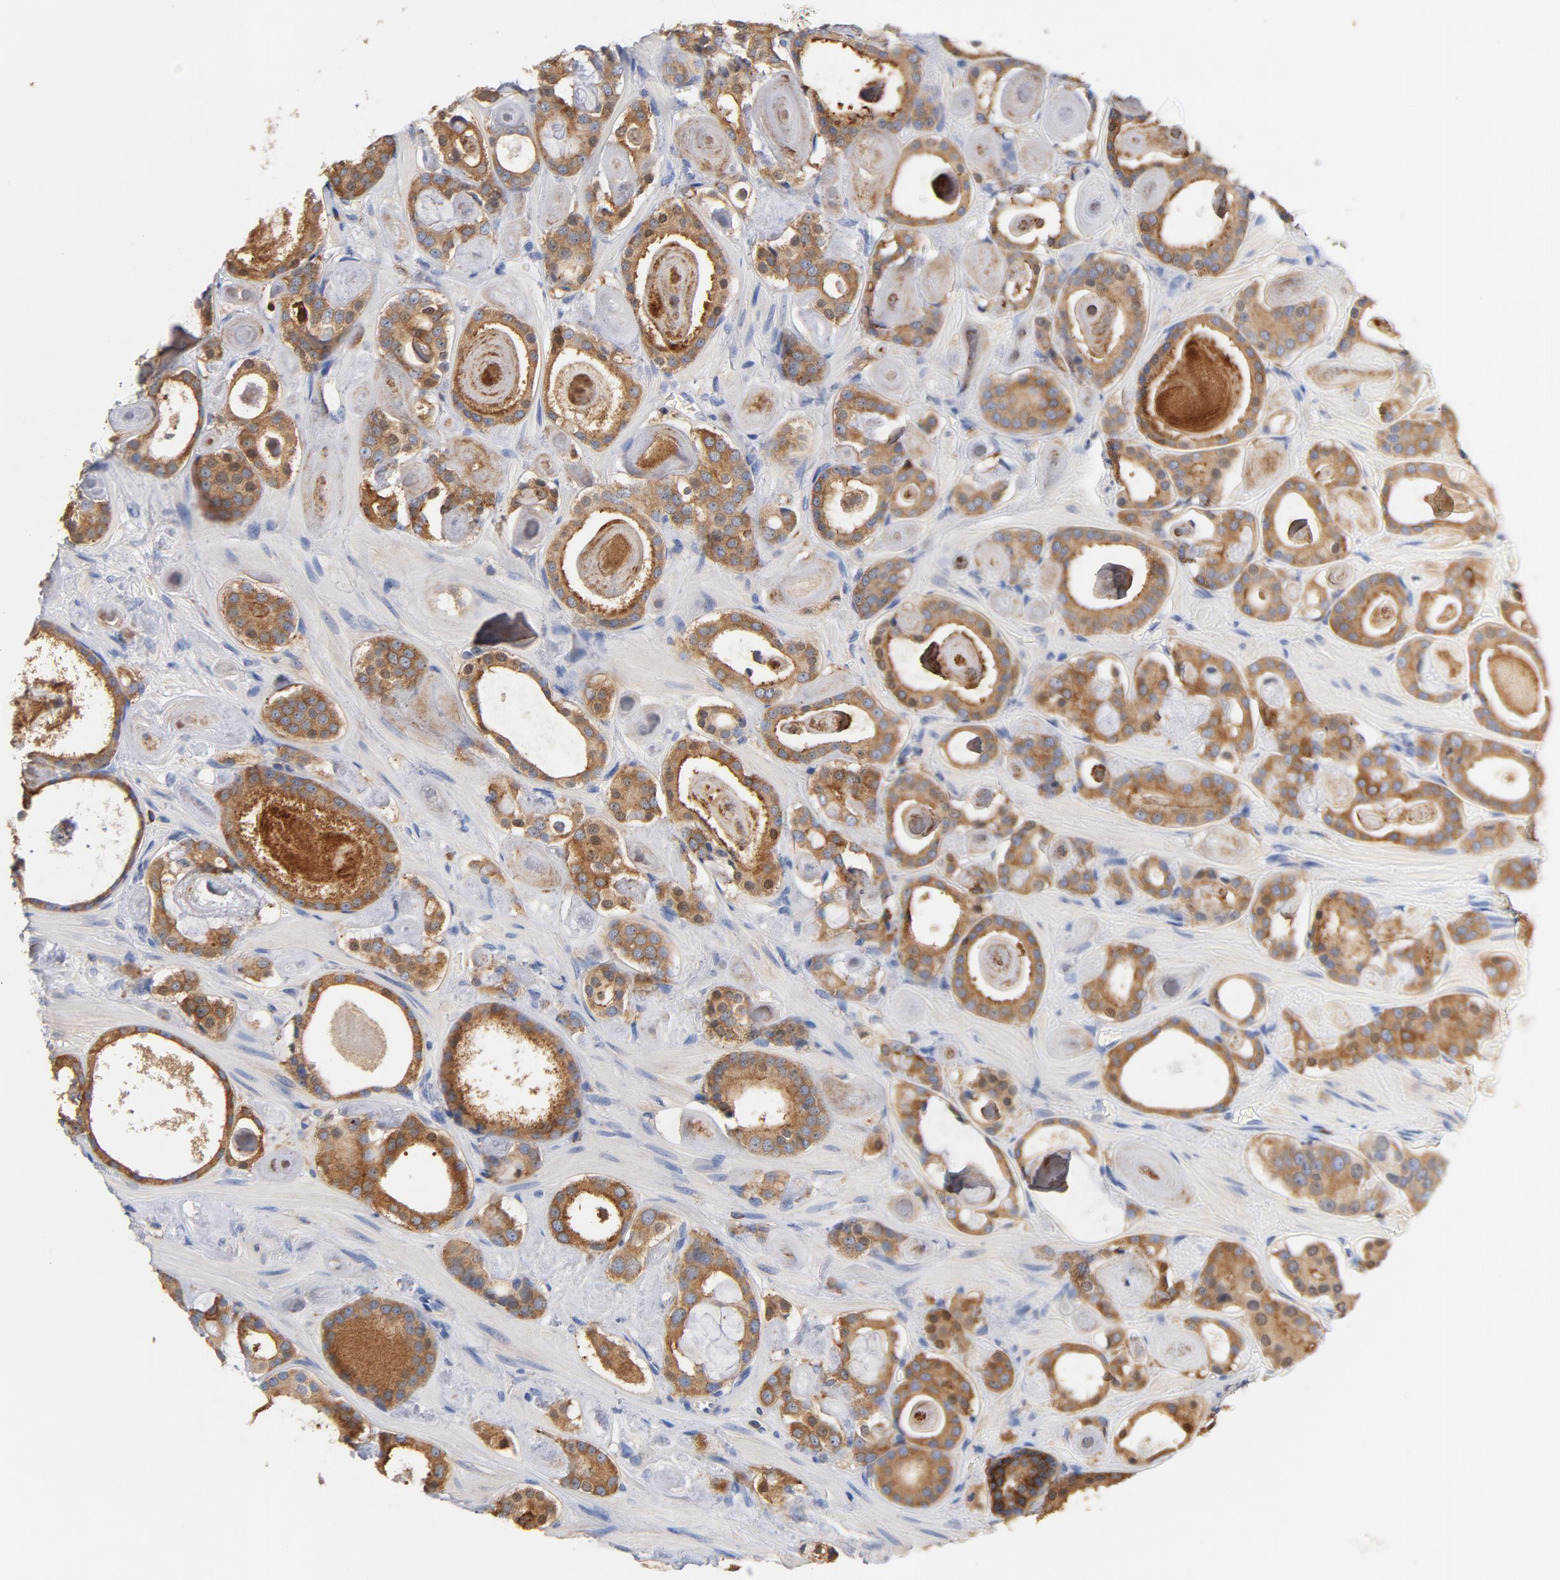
{"staining": {"intensity": "moderate", "quantity": ">75%", "location": "cytoplasmic/membranous"}, "tissue": "prostate cancer", "cell_type": "Tumor cells", "image_type": "cancer", "snomed": [{"axis": "morphology", "description": "Adenocarcinoma, Low grade"}, {"axis": "topography", "description": "Prostate"}], "caption": "Prostate cancer (adenocarcinoma (low-grade)) tissue shows moderate cytoplasmic/membranous expression in about >75% of tumor cells, visualized by immunohistochemistry.", "gene": "EZR", "patient": {"sex": "male", "age": 57}}